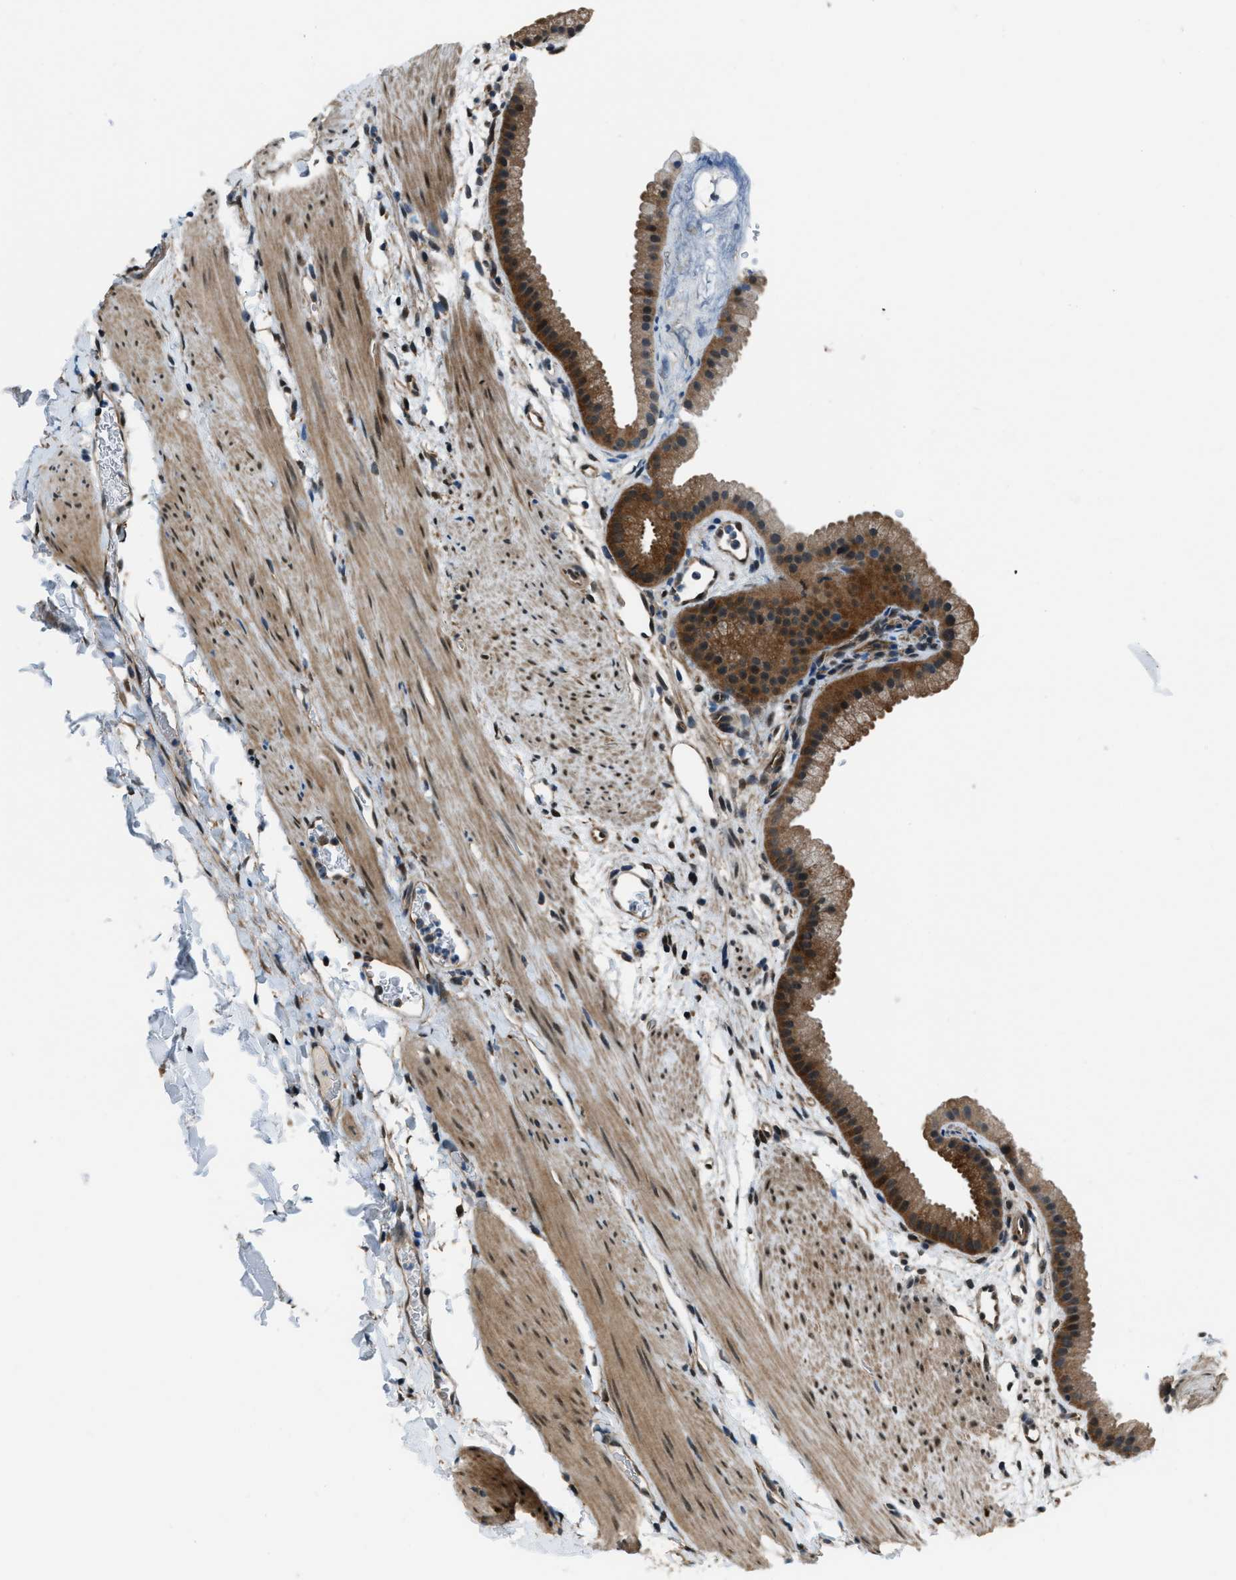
{"staining": {"intensity": "strong", "quantity": "25%-75%", "location": "cytoplasmic/membranous,nuclear"}, "tissue": "gallbladder", "cell_type": "Glandular cells", "image_type": "normal", "snomed": [{"axis": "morphology", "description": "Normal tissue, NOS"}, {"axis": "topography", "description": "Gallbladder"}], "caption": "Strong cytoplasmic/membranous,nuclear protein positivity is seen in about 25%-75% of glandular cells in gallbladder.", "gene": "NUDCD3", "patient": {"sex": "female", "age": 64}}